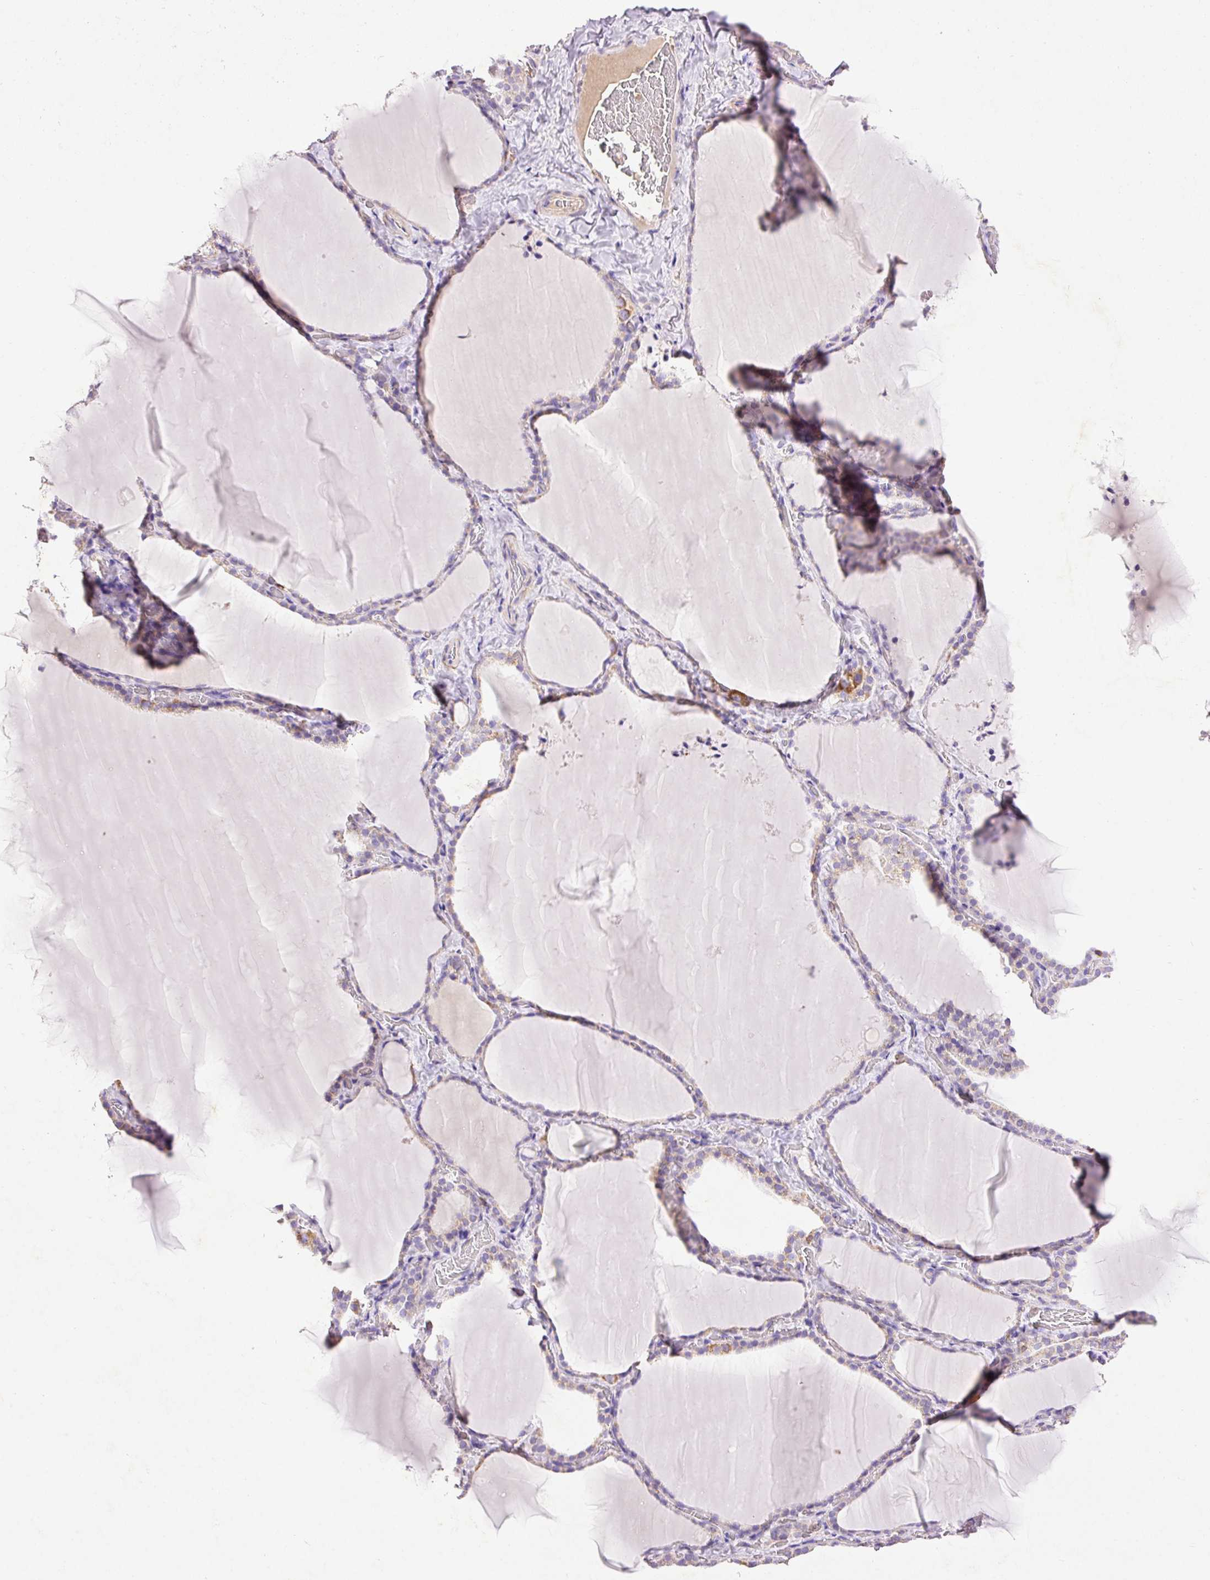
{"staining": {"intensity": "moderate", "quantity": "<25%", "location": "cytoplasmic/membranous"}, "tissue": "thyroid gland", "cell_type": "Glandular cells", "image_type": "normal", "snomed": [{"axis": "morphology", "description": "Normal tissue, NOS"}, {"axis": "topography", "description": "Thyroid gland"}], "caption": "Glandular cells show low levels of moderate cytoplasmic/membranous positivity in about <25% of cells in normal thyroid gland. The staining was performed using DAB (3,3'-diaminobenzidine), with brown indicating positive protein expression. Nuclei are stained blue with hematoxylin.", "gene": "IMMT", "patient": {"sex": "female", "age": 22}}